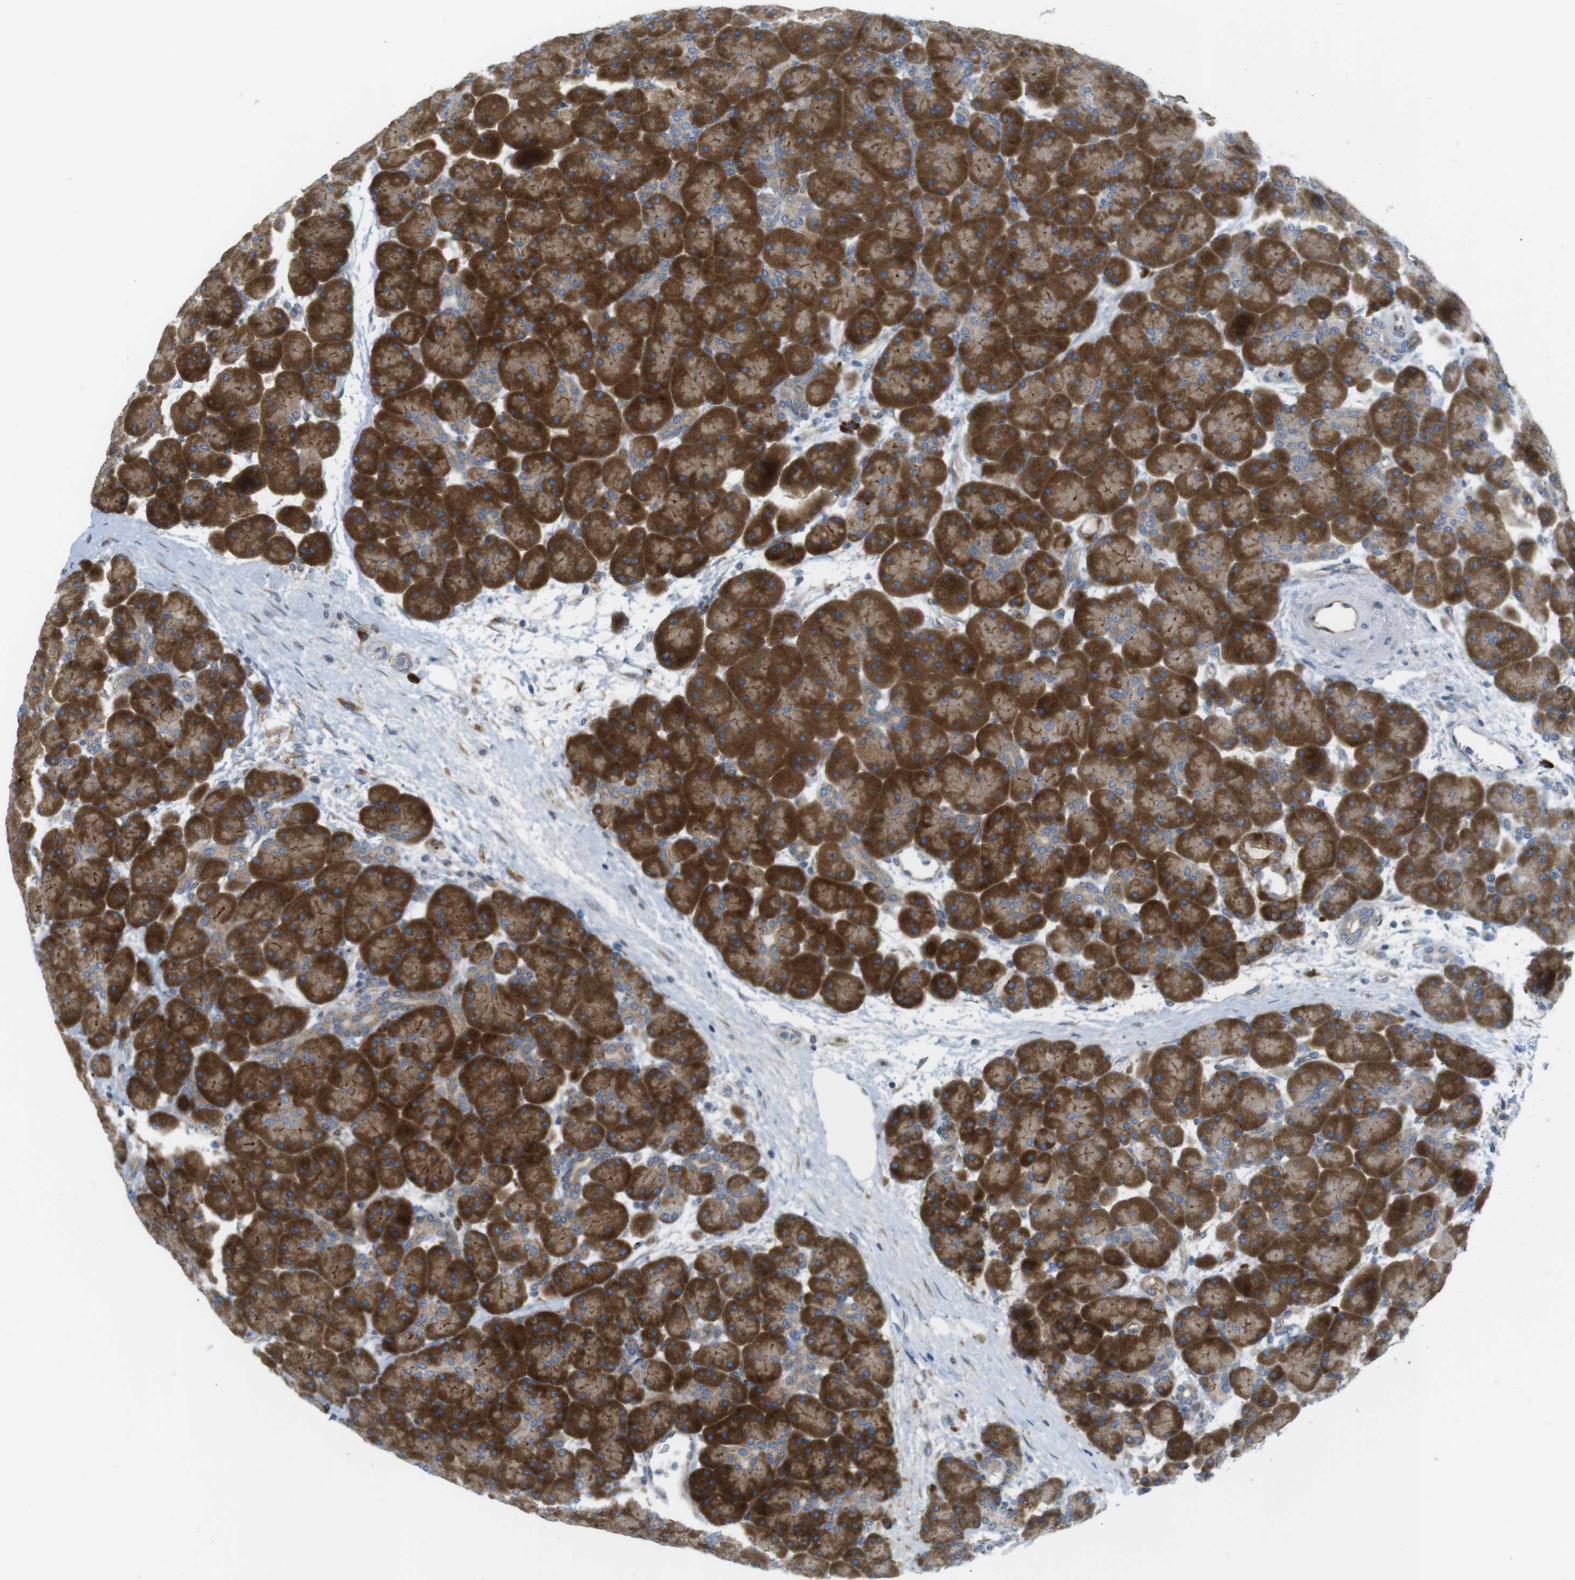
{"staining": {"intensity": "strong", "quantity": ">75%", "location": "cytoplasmic/membranous"}, "tissue": "pancreas", "cell_type": "Exocrine glandular cells", "image_type": "normal", "snomed": [{"axis": "morphology", "description": "Normal tissue, NOS"}, {"axis": "topography", "description": "Pancreas"}], "caption": "A micrograph of pancreas stained for a protein displays strong cytoplasmic/membranous brown staining in exocrine glandular cells.", "gene": "GJC3", "patient": {"sex": "male", "age": 66}}